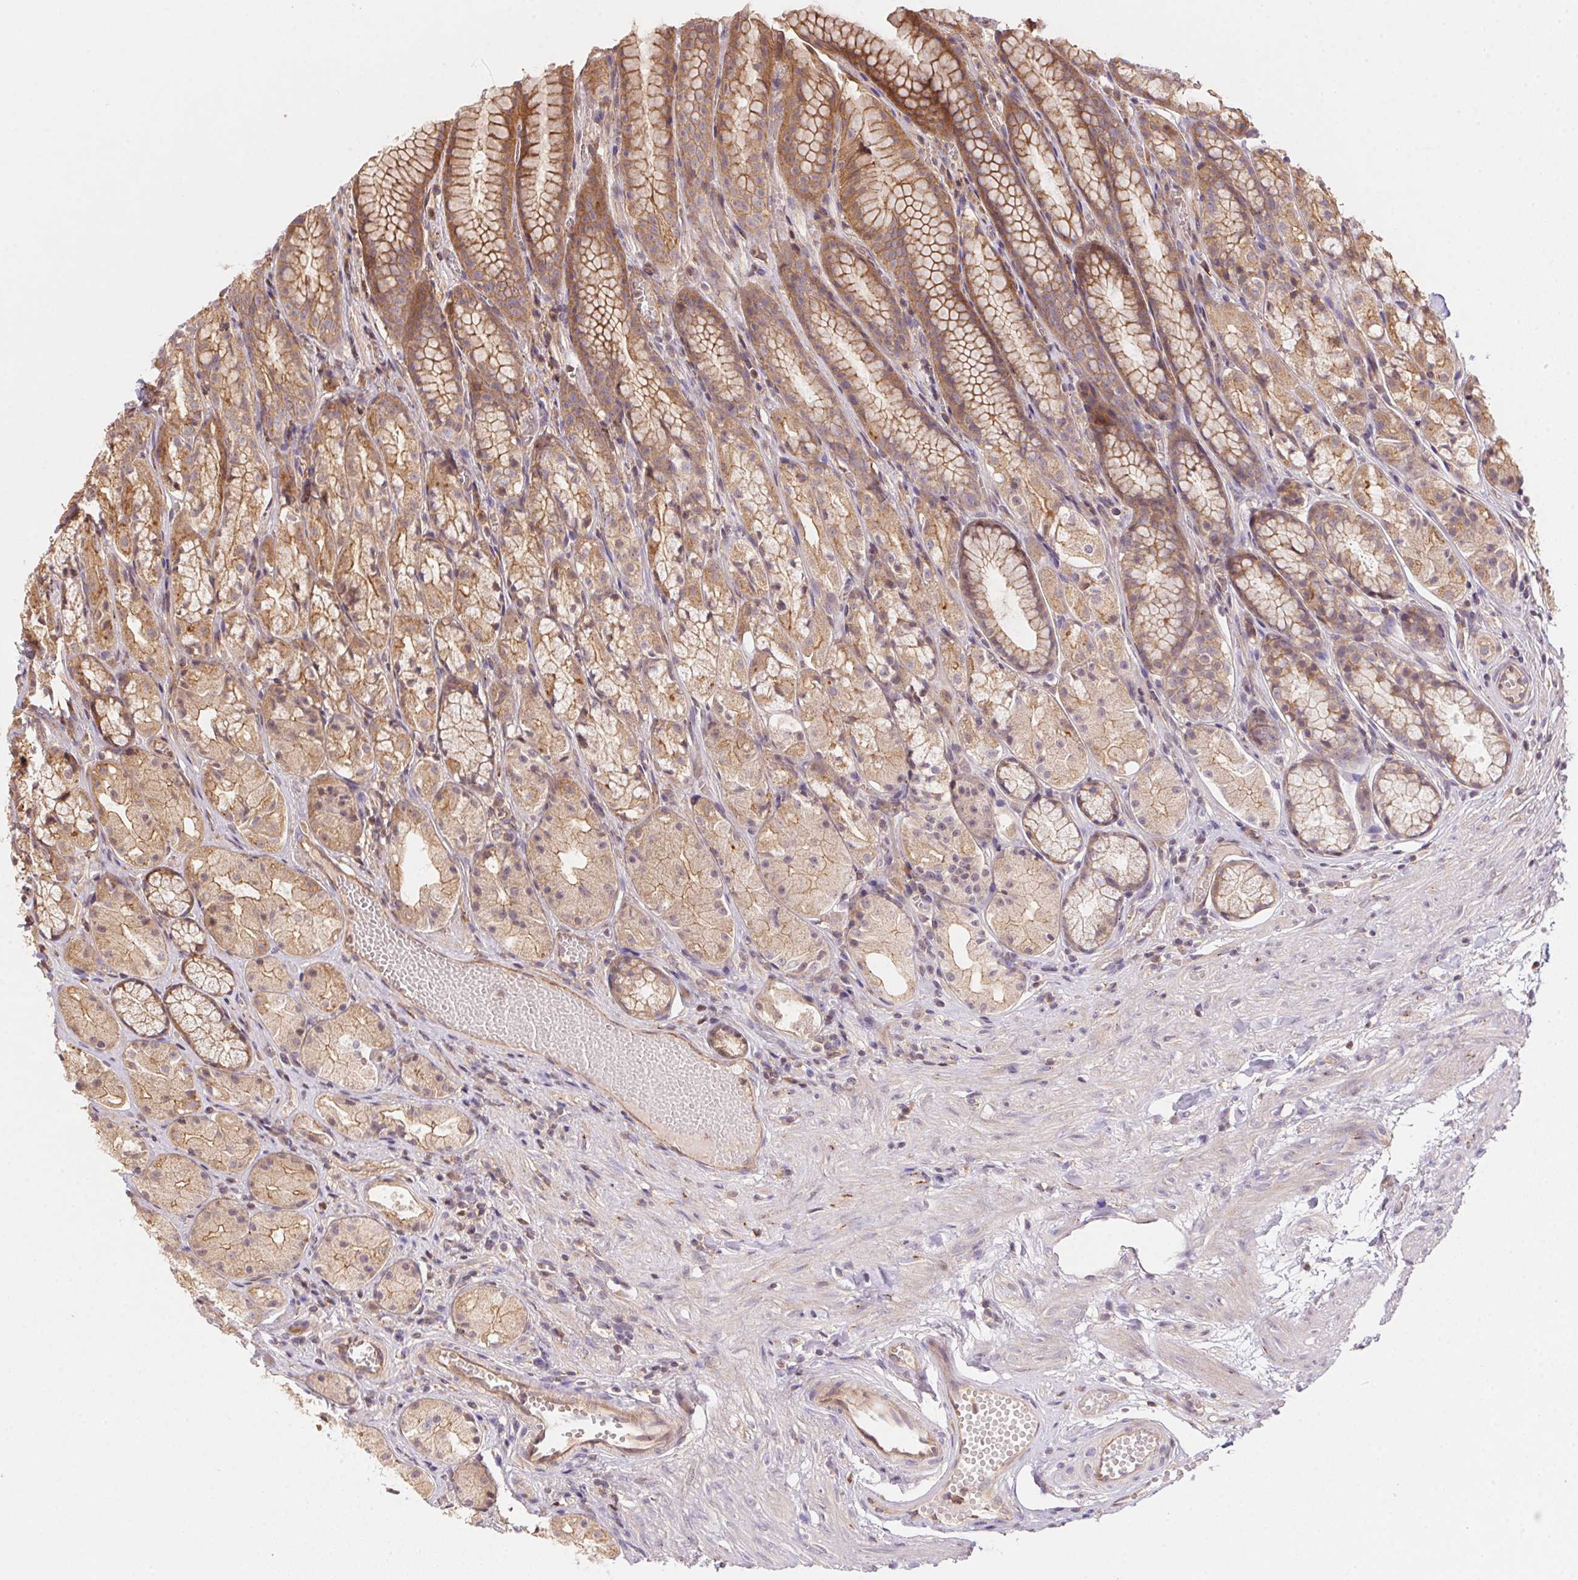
{"staining": {"intensity": "moderate", "quantity": ">75%", "location": "cytoplasmic/membranous"}, "tissue": "stomach", "cell_type": "Glandular cells", "image_type": "normal", "snomed": [{"axis": "morphology", "description": "Normal tissue, NOS"}, {"axis": "topography", "description": "Stomach"}], "caption": "Benign stomach shows moderate cytoplasmic/membranous staining in about >75% of glandular cells, visualized by immunohistochemistry. (DAB IHC, brown staining for protein, blue staining for nuclei).", "gene": "MEX3D", "patient": {"sex": "male", "age": 70}}